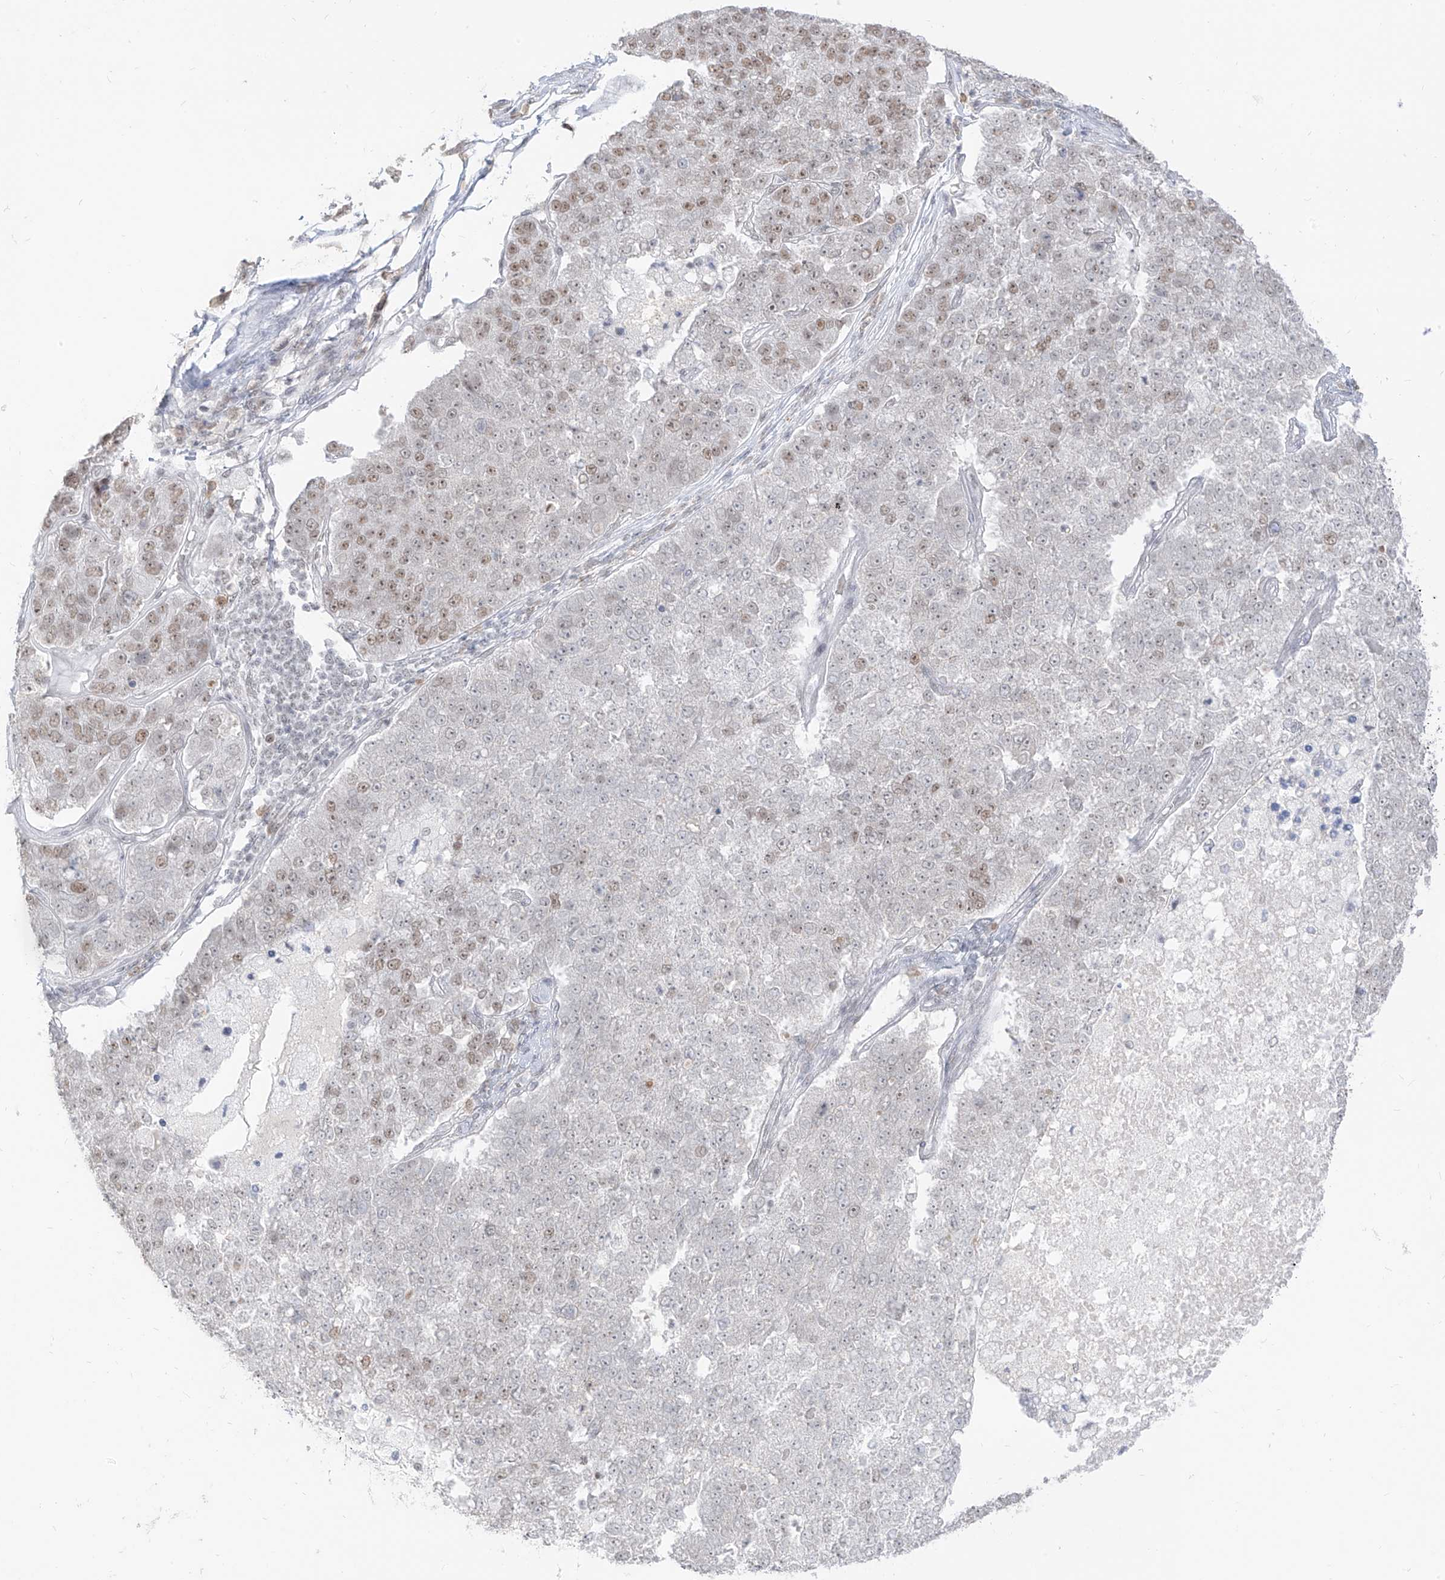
{"staining": {"intensity": "moderate", "quantity": "<25%", "location": "nuclear"}, "tissue": "pancreatic cancer", "cell_type": "Tumor cells", "image_type": "cancer", "snomed": [{"axis": "morphology", "description": "Adenocarcinoma, NOS"}, {"axis": "topography", "description": "Pancreas"}], "caption": "Pancreatic cancer (adenocarcinoma) stained with a protein marker displays moderate staining in tumor cells.", "gene": "SUPT5H", "patient": {"sex": "female", "age": 61}}